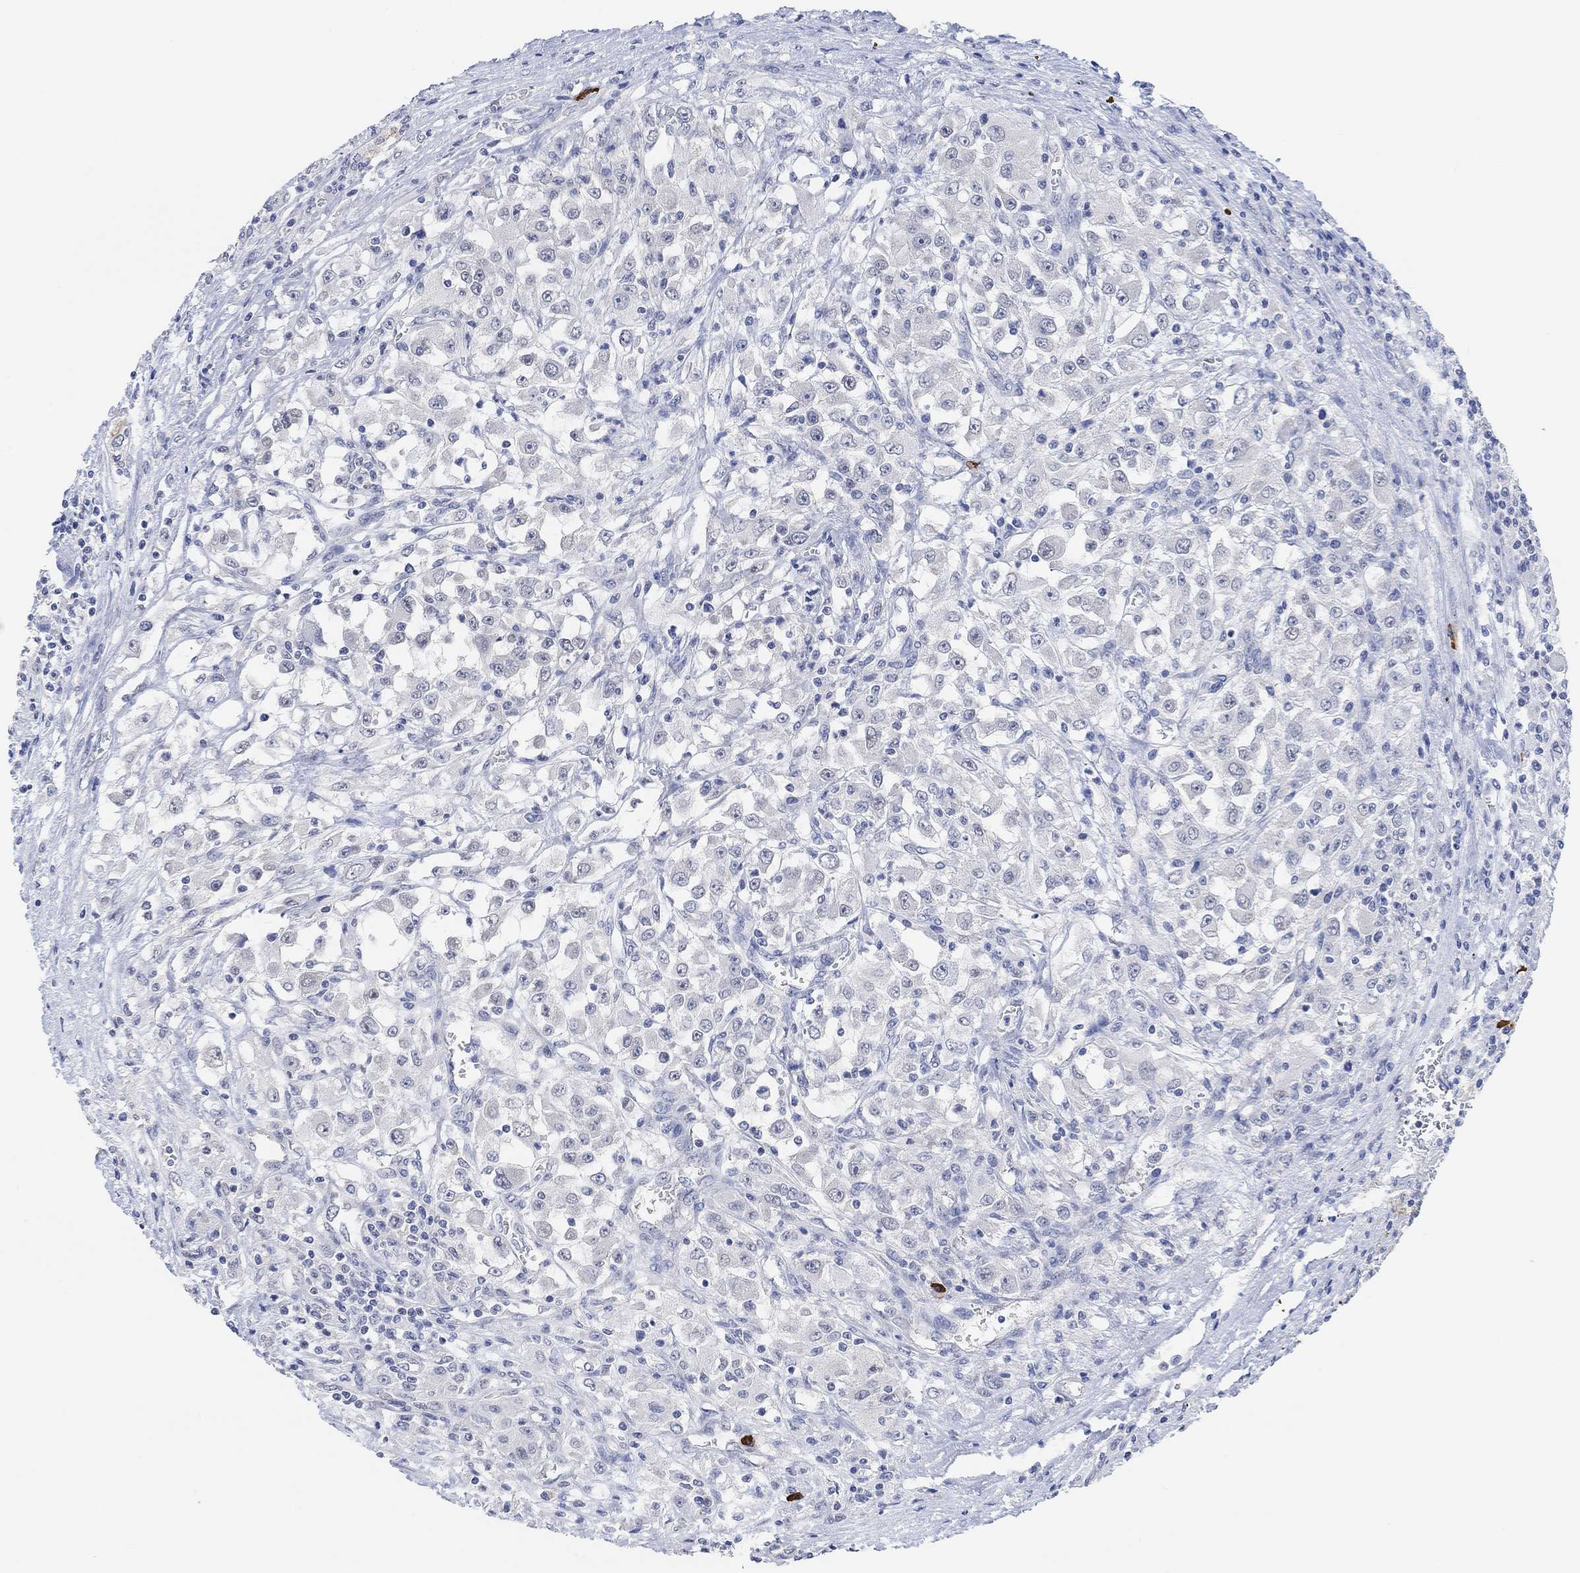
{"staining": {"intensity": "negative", "quantity": "none", "location": "none"}, "tissue": "renal cancer", "cell_type": "Tumor cells", "image_type": "cancer", "snomed": [{"axis": "morphology", "description": "Adenocarcinoma, NOS"}, {"axis": "topography", "description": "Kidney"}], "caption": "Immunohistochemistry micrograph of adenocarcinoma (renal) stained for a protein (brown), which exhibits no staining in tumor cells.", "gene": "MUC1", "patient": {"sex": "female", "age": 67}}